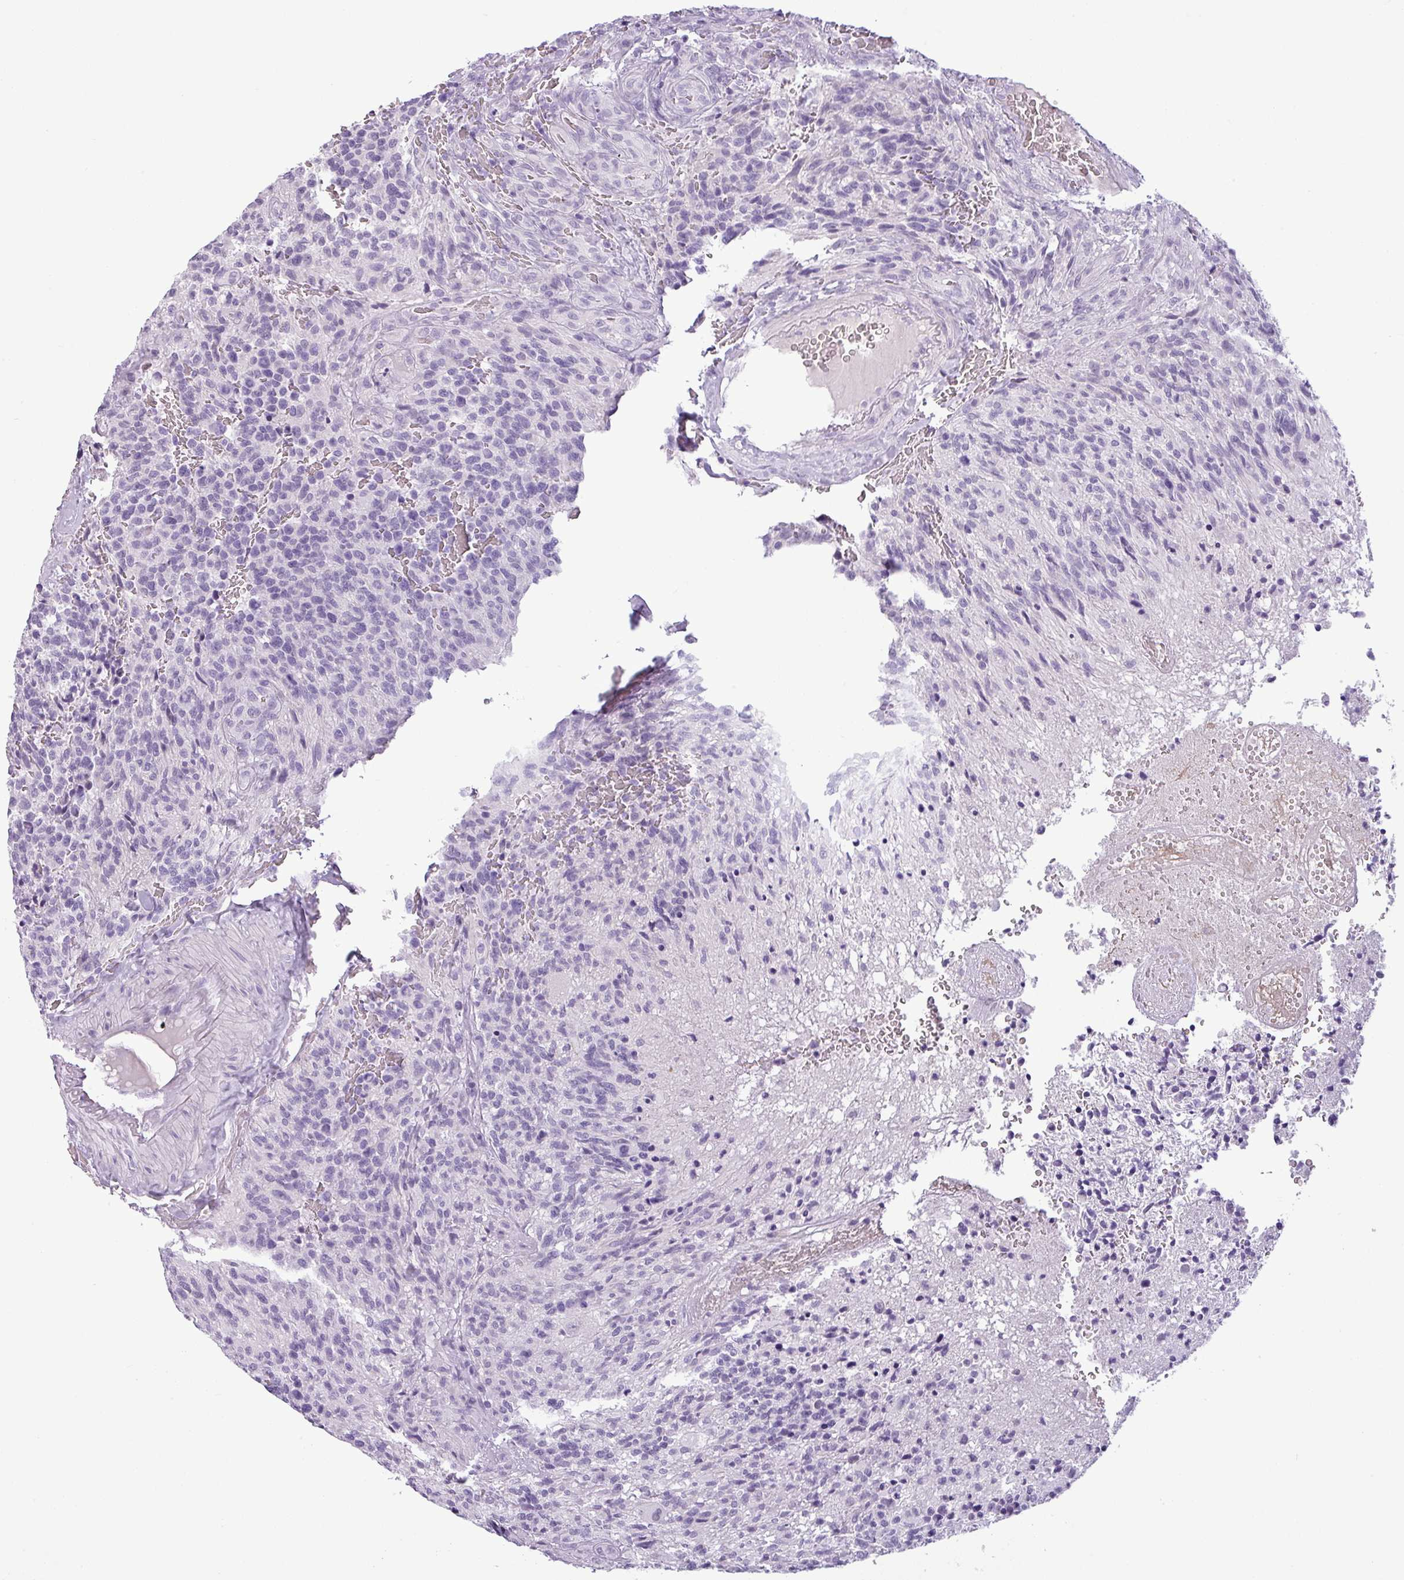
{"staining": {"intensity": "negative", "quantity": "none", "location": "none"}, "tissue": "glioma", "cell_type": "Tumor cells", "image_type": "cancer", "snomed": [{"axis": "morphology", "description": "Glioma, malignant, High grade"}, {"axis": "topography", "description": "Brain"}], "caption": "Immunohistochemistry (IHC) of glioma reveals no expression in tumor cells. The staining was performed using DAB (3,3'-diaminobenzidine) to visualize the protein expression in brown, while the nuclei were stained in blue with hematoxylin (Magnification: 20x).", "gene": "CDH16", "patient": {"sex": "male", "age": 36}}